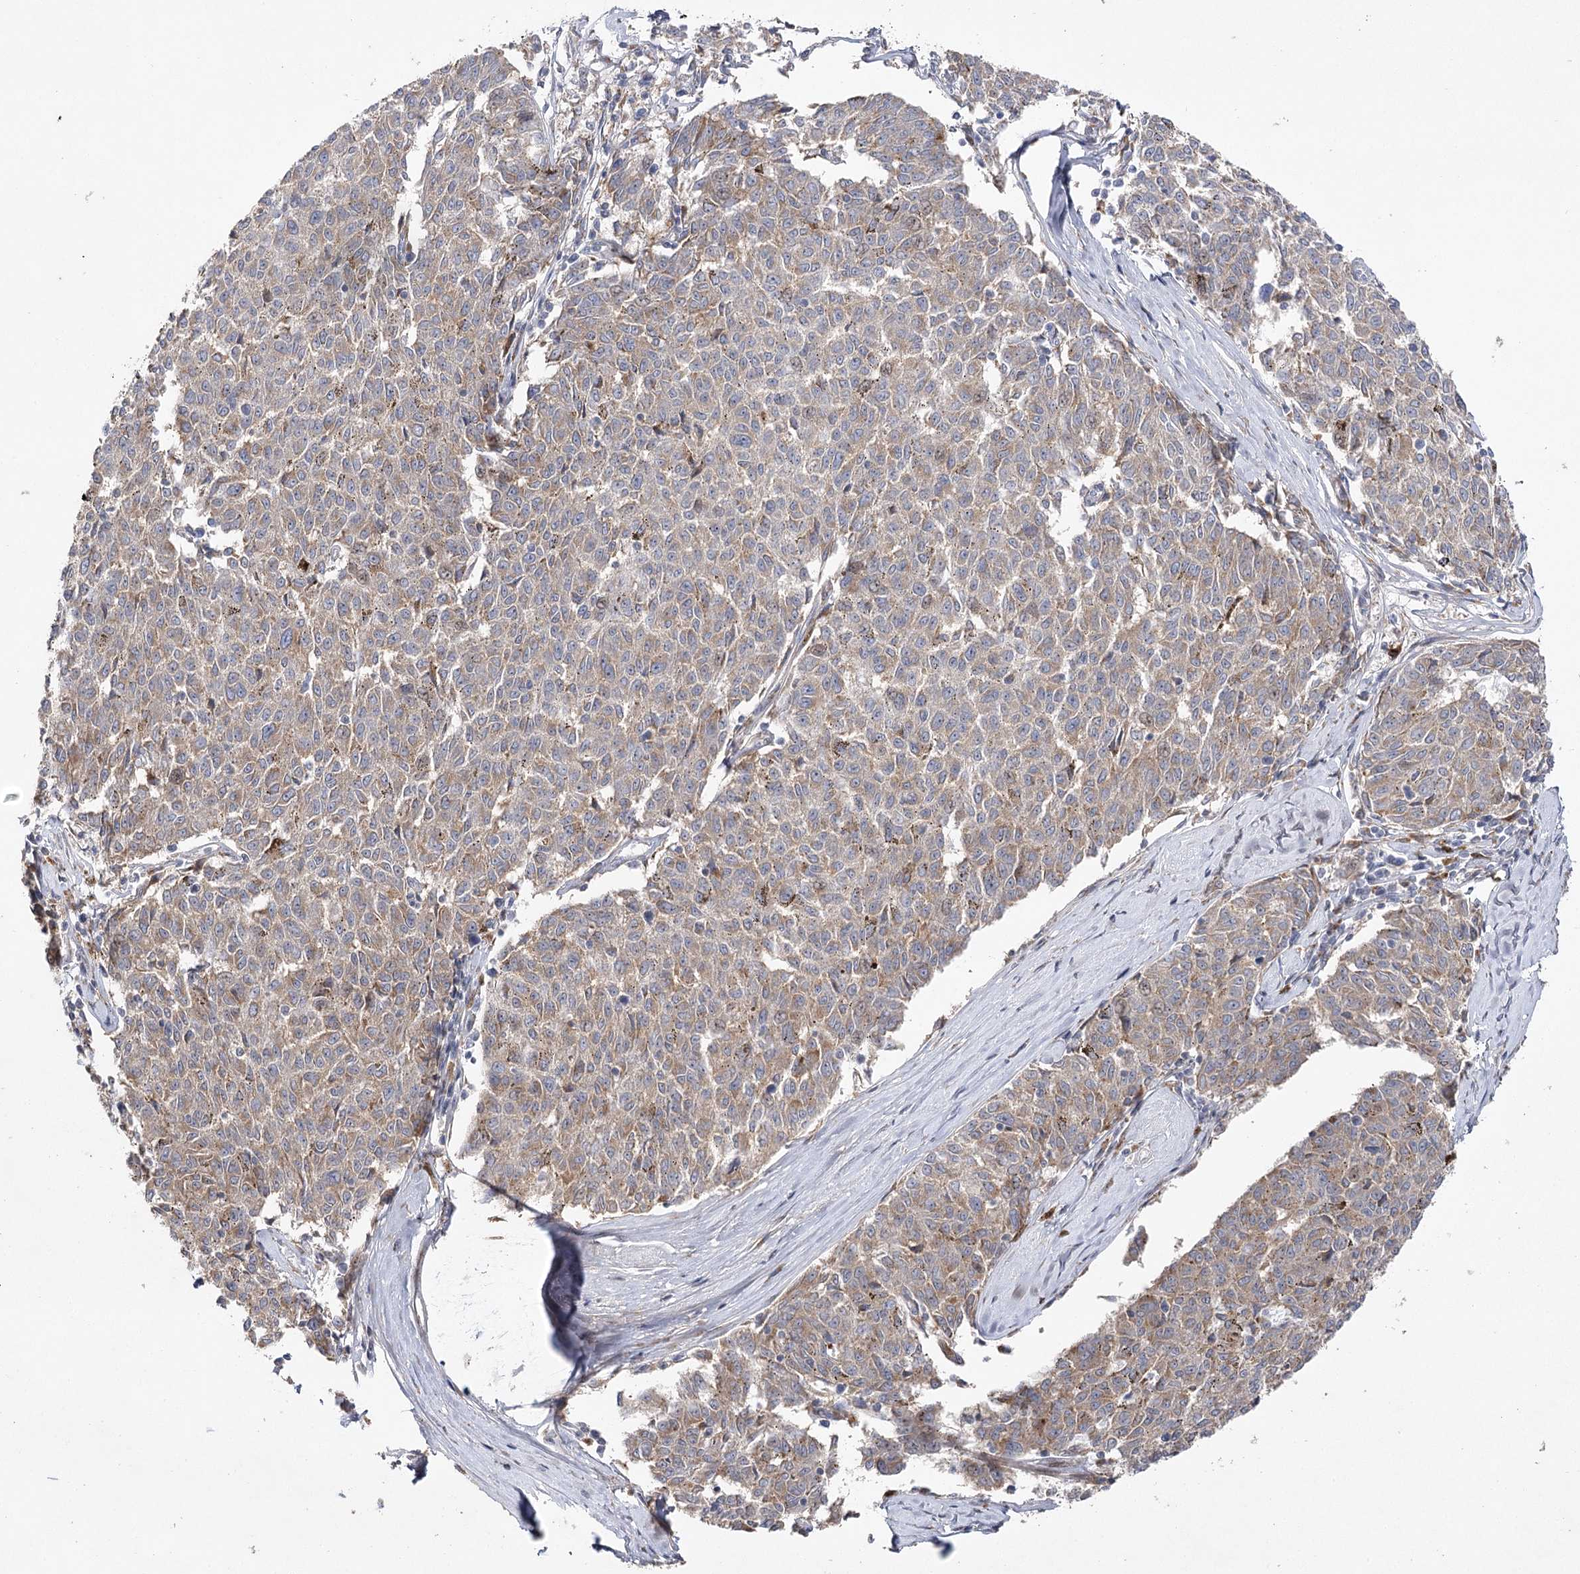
{"staining": {"intensity": "weak", "quantity": ">75%", "location": "cytoplasmic/membranous"}, "tissue": "melanoma", "cell_type": "Tumor cells", "image_type": "cancer", "snomed": [{"axis": "morphology", "description": "Malignant melanoma, NOS"}, {"axis": "topography", "description": "Skin"}], "caption": "Immunohistochemistry (IHC) photomicrograph of human melanoma stained for a protein (brown), which shows low levels of weak cytoplasmic/membranous expression in about >75% of tumor cells.", "gene": "OBSL1", "patient": {"sex": "female", "age": 72}}